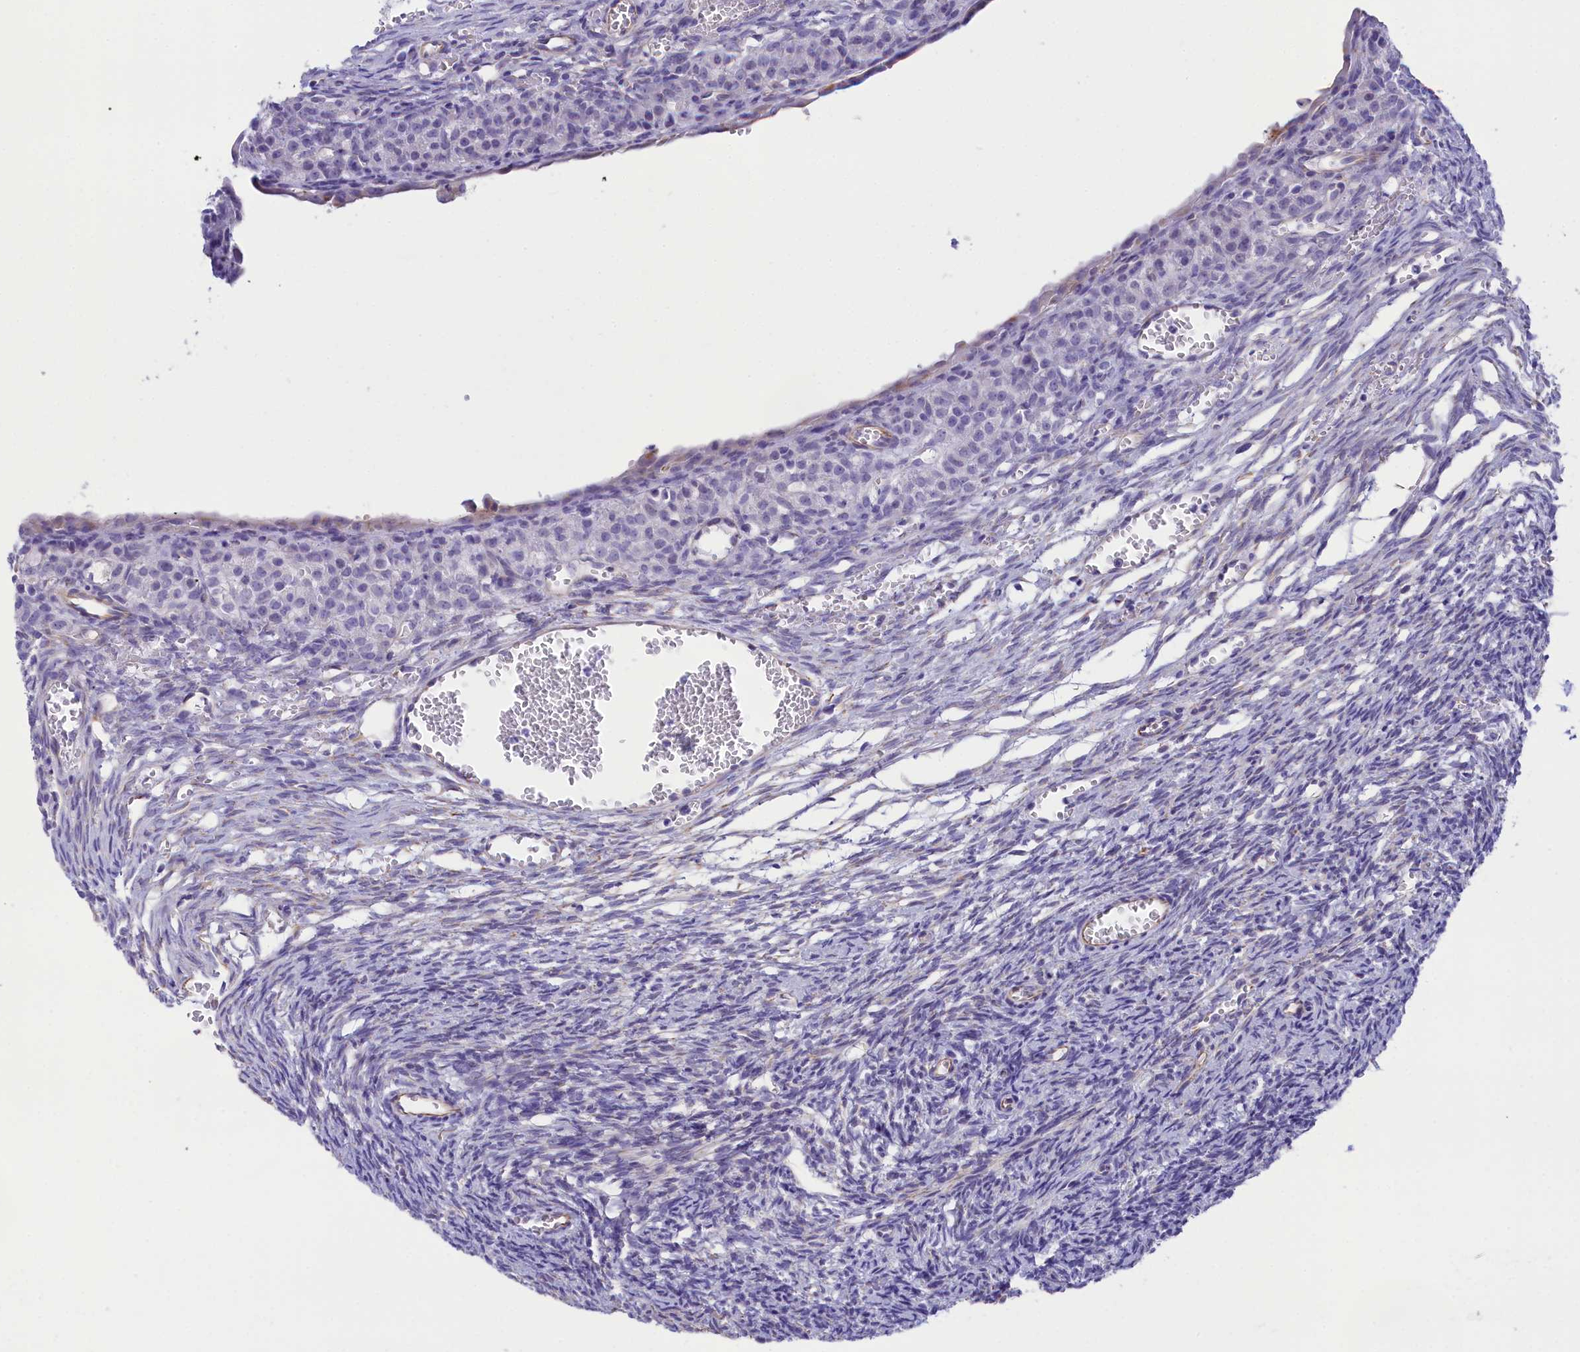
{"staining": {"intensity": "negative", "quantity": "none", "location": "none"}, "tissue": "ovary", "cell_type": "Ovarian stroma cells", "image_type": "normal", "snomed": [{"axis": "morphology", "description": "Normal tissue, NOS"}, {"axis": "topography", "description": "Ovary"}], "caption": "This is an IHC image of normal human ovary. There is no positivity in ovarian stroma cells.", "gene": "TACSTD2", "patient": {"sex": "female", "age": 39}}